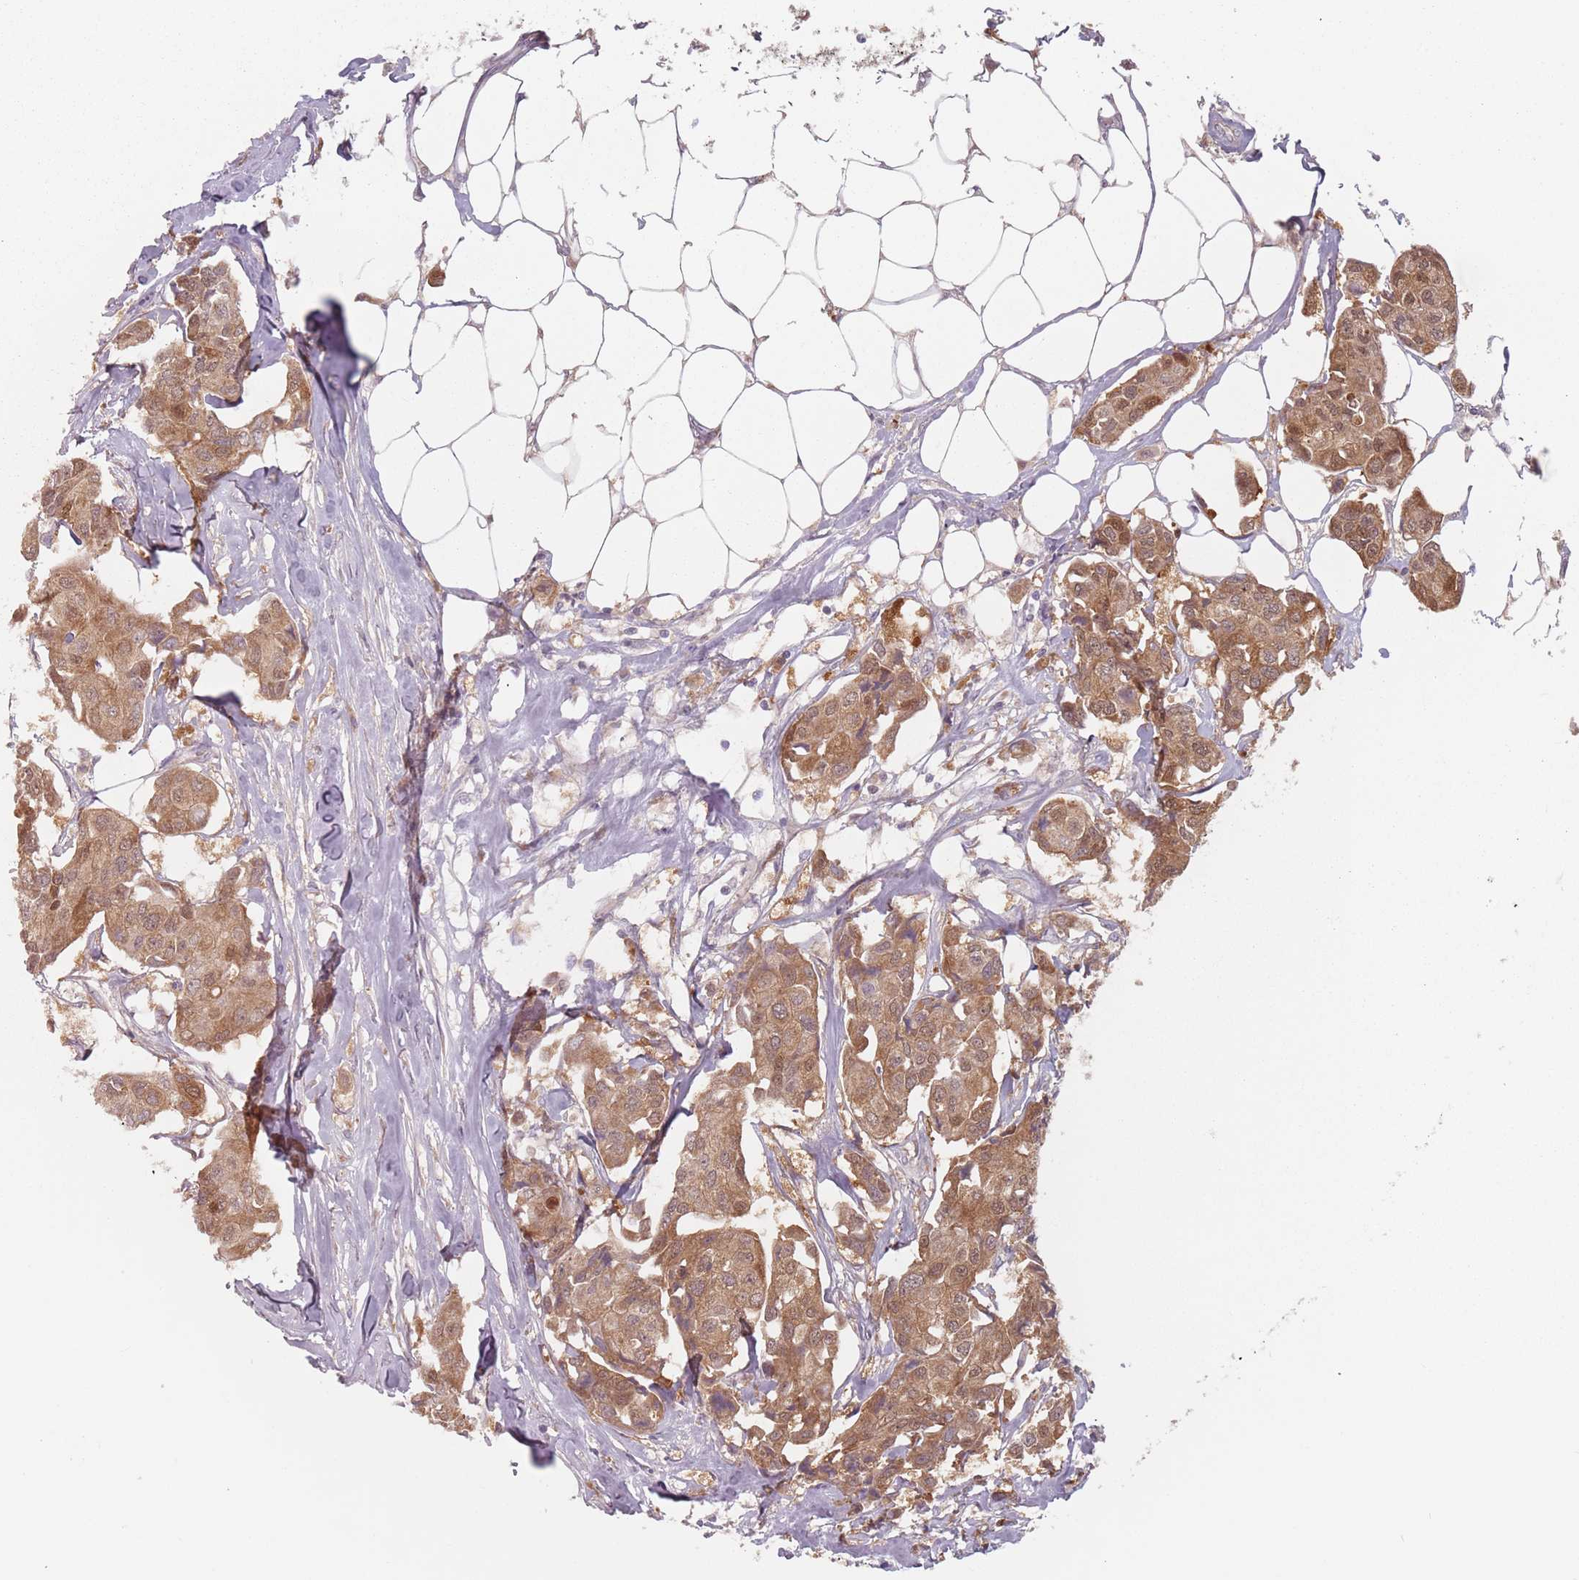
{"staining": {"intensity": "moderate", "quantity": ">75%", "location": "cytoplasmic/membranous,nuclear"}, "tissue": "breast cancer", "cell_type": "Tumor cells", "image_type": "cancer", "snomed": [{"axis": "morphology", "description": "Duct carcinoma"}, {"axis": "topography", "description": "Breast"}, {"axis": "topography", "description": "Lymph node"}], "caption": "Breast invasive ductal carcinoma stained with a protein marker displays moderate staining in tumor cells.", "gene": "NAXE", "patient": {"sex": "female", "age": 80}}